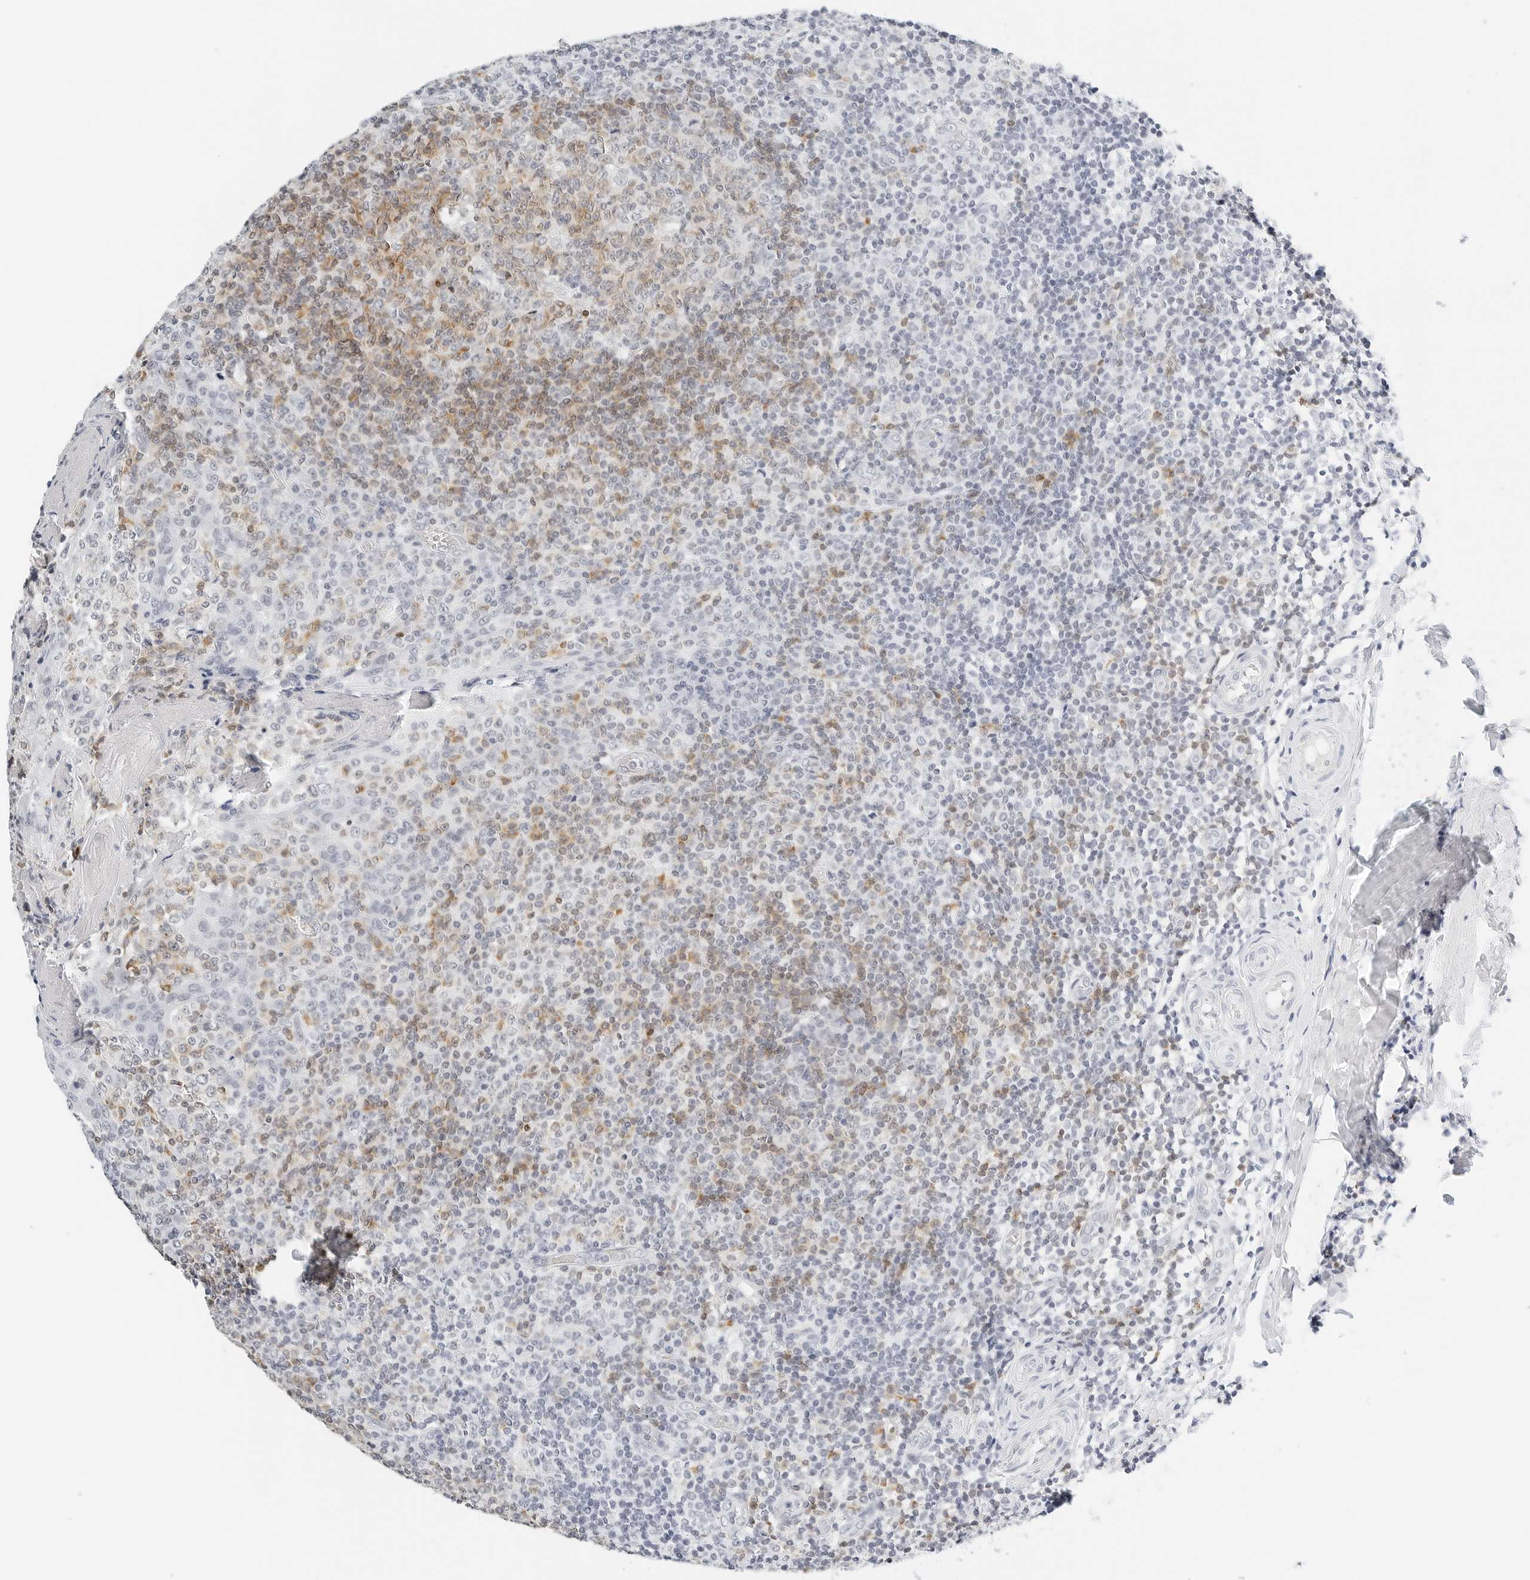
{"staining": {"intensity": "weak", "quantity": "25%-75%", "location": "cytoplasmic/membranous"}, "tissue": "tonsil", "cell_type": "Germinal center cells", "image_type": "normal", "snomed": [{"axis": "morphology", "description": "Normal tissue, NOS"}, {"axis": "topography", "description": "Tonsil"}], "caption": "A brown stain shows weak cytoplasmic/membranous positivity of a protein in germinal center cells of unremarkable human tonsil. The staining is performed using DAB brown chromogen to label protein expression. The nuclei are counter-stained blue using hematoxylin.", "gene": "CD22", "patient": {"sex": "female", "age": 19}}